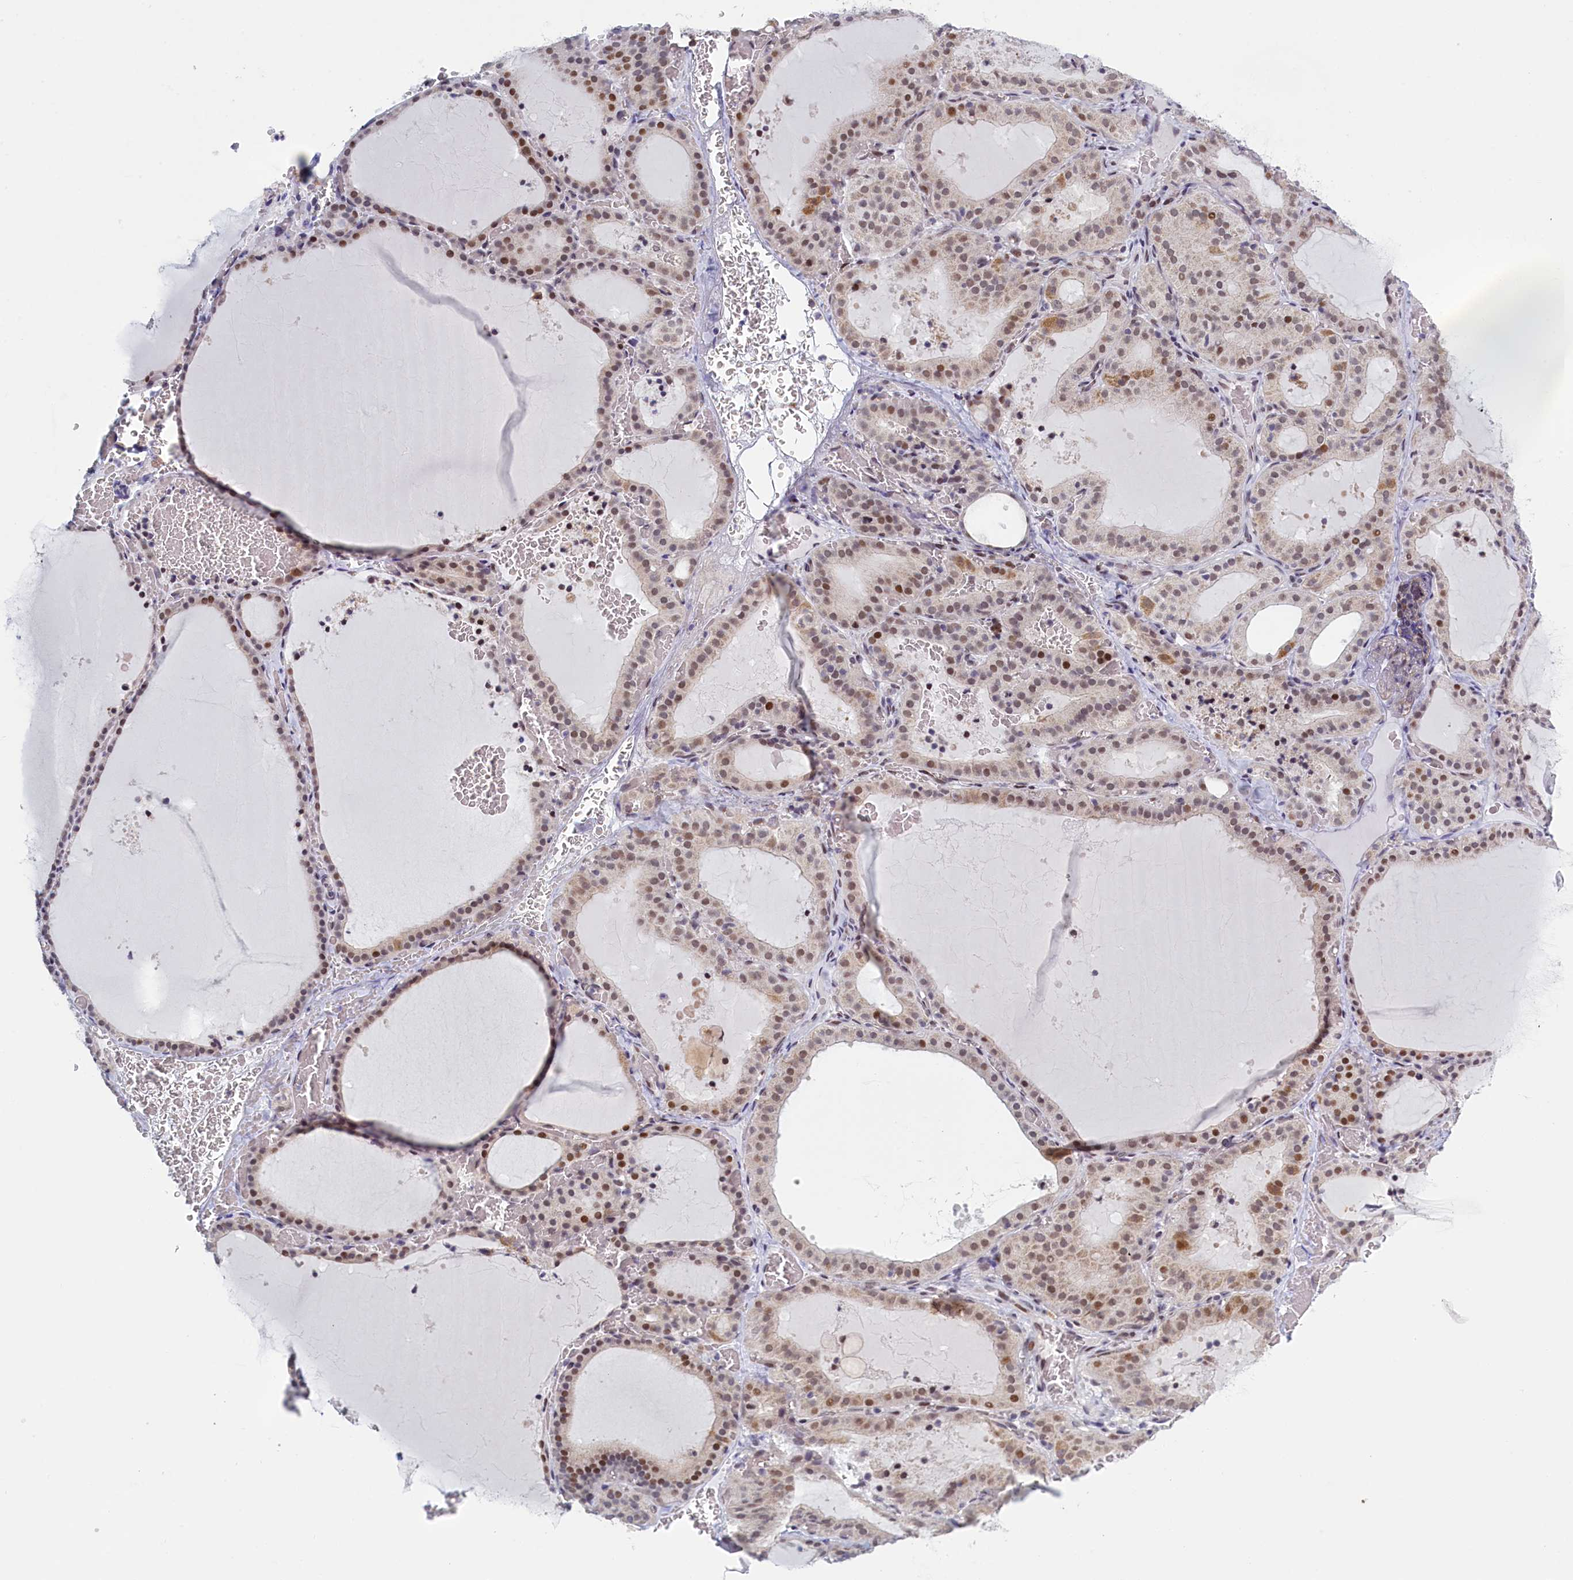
{"staining": {"intensity": "moderate", "quantity": "25%-75%", "location": "nuclear"}, "tissue": "thyroid gland", "cell_type": "Glandular cells", "image_type": "normal", "snomed": [{"axis": "morphology", "description": "Normal tissue, NOS"}, {"axis": "topography", "description": "Thyroid gland"}], "caption": "Immunohistochemical staining of normal human thyroid gland exhibits medium levels of moderate nuclear expression in approximately 25%-75% of glandular cells.", "gene": "ATF7IP2", "patient": {"sex": "female", "age": 39}}